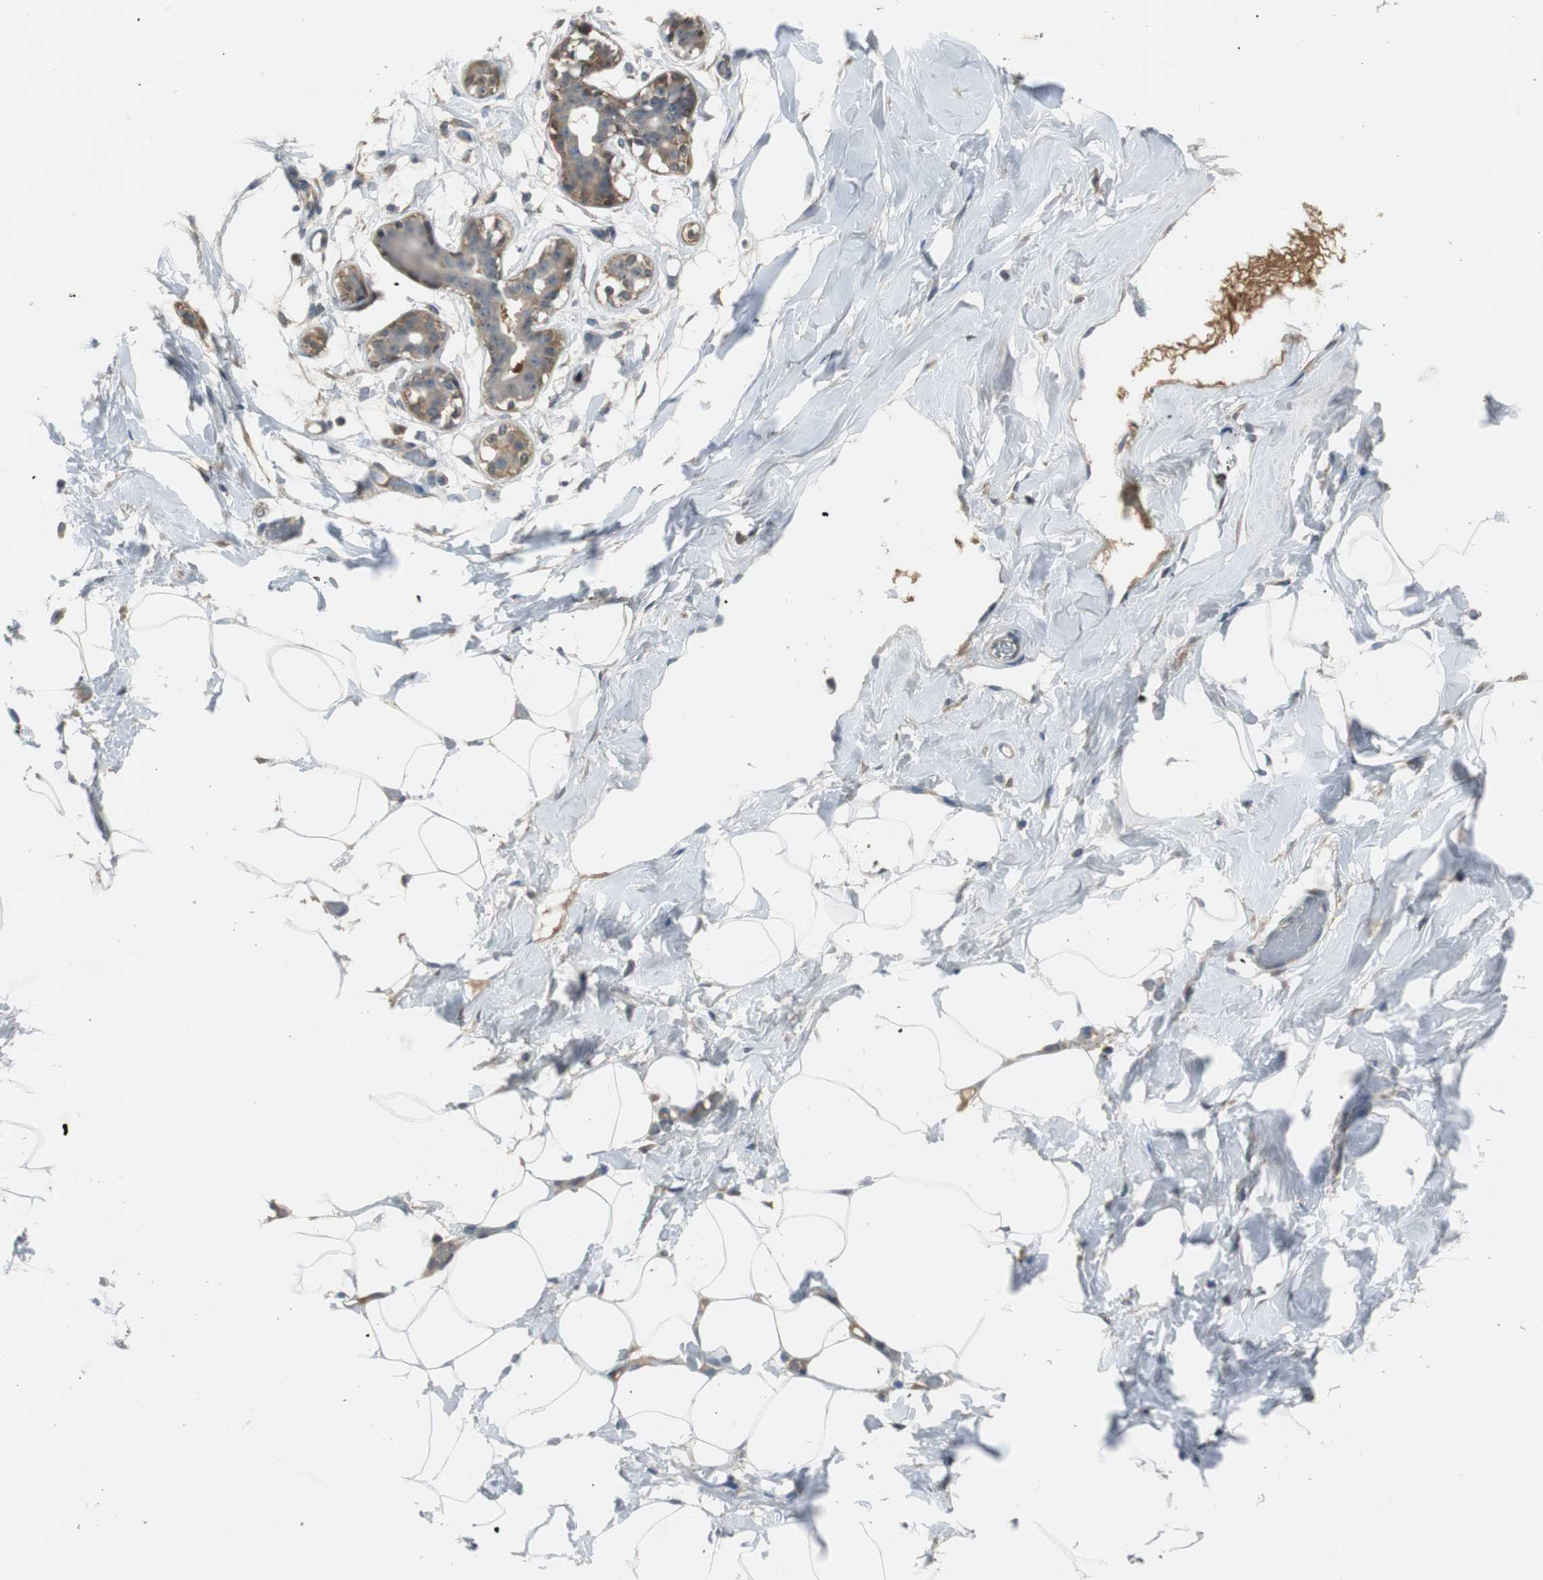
{"staining": {"intensity": "weak", "quantity": "25%-75%", "location": "cytoplasmic/membranous"}, "tissue": "adipose tissue", "cell_type": "Adipocytes", "image_type": "normal", "snomed": [{"axis": "morphology", "description": "Normal tissue, NOS"}, {"axis": "topography", "description": "Breast"}, {"axis": "topography", "description": "Soft tissue"}], "caption": "The photomicrograph demonstrates staining of normal adipose tissue, revealing weak cytoplasmic/membranous protein staining (brown color) within adipocytes.", "gene": "FHL2", "patient": {"sex": "female", "age": 25}}